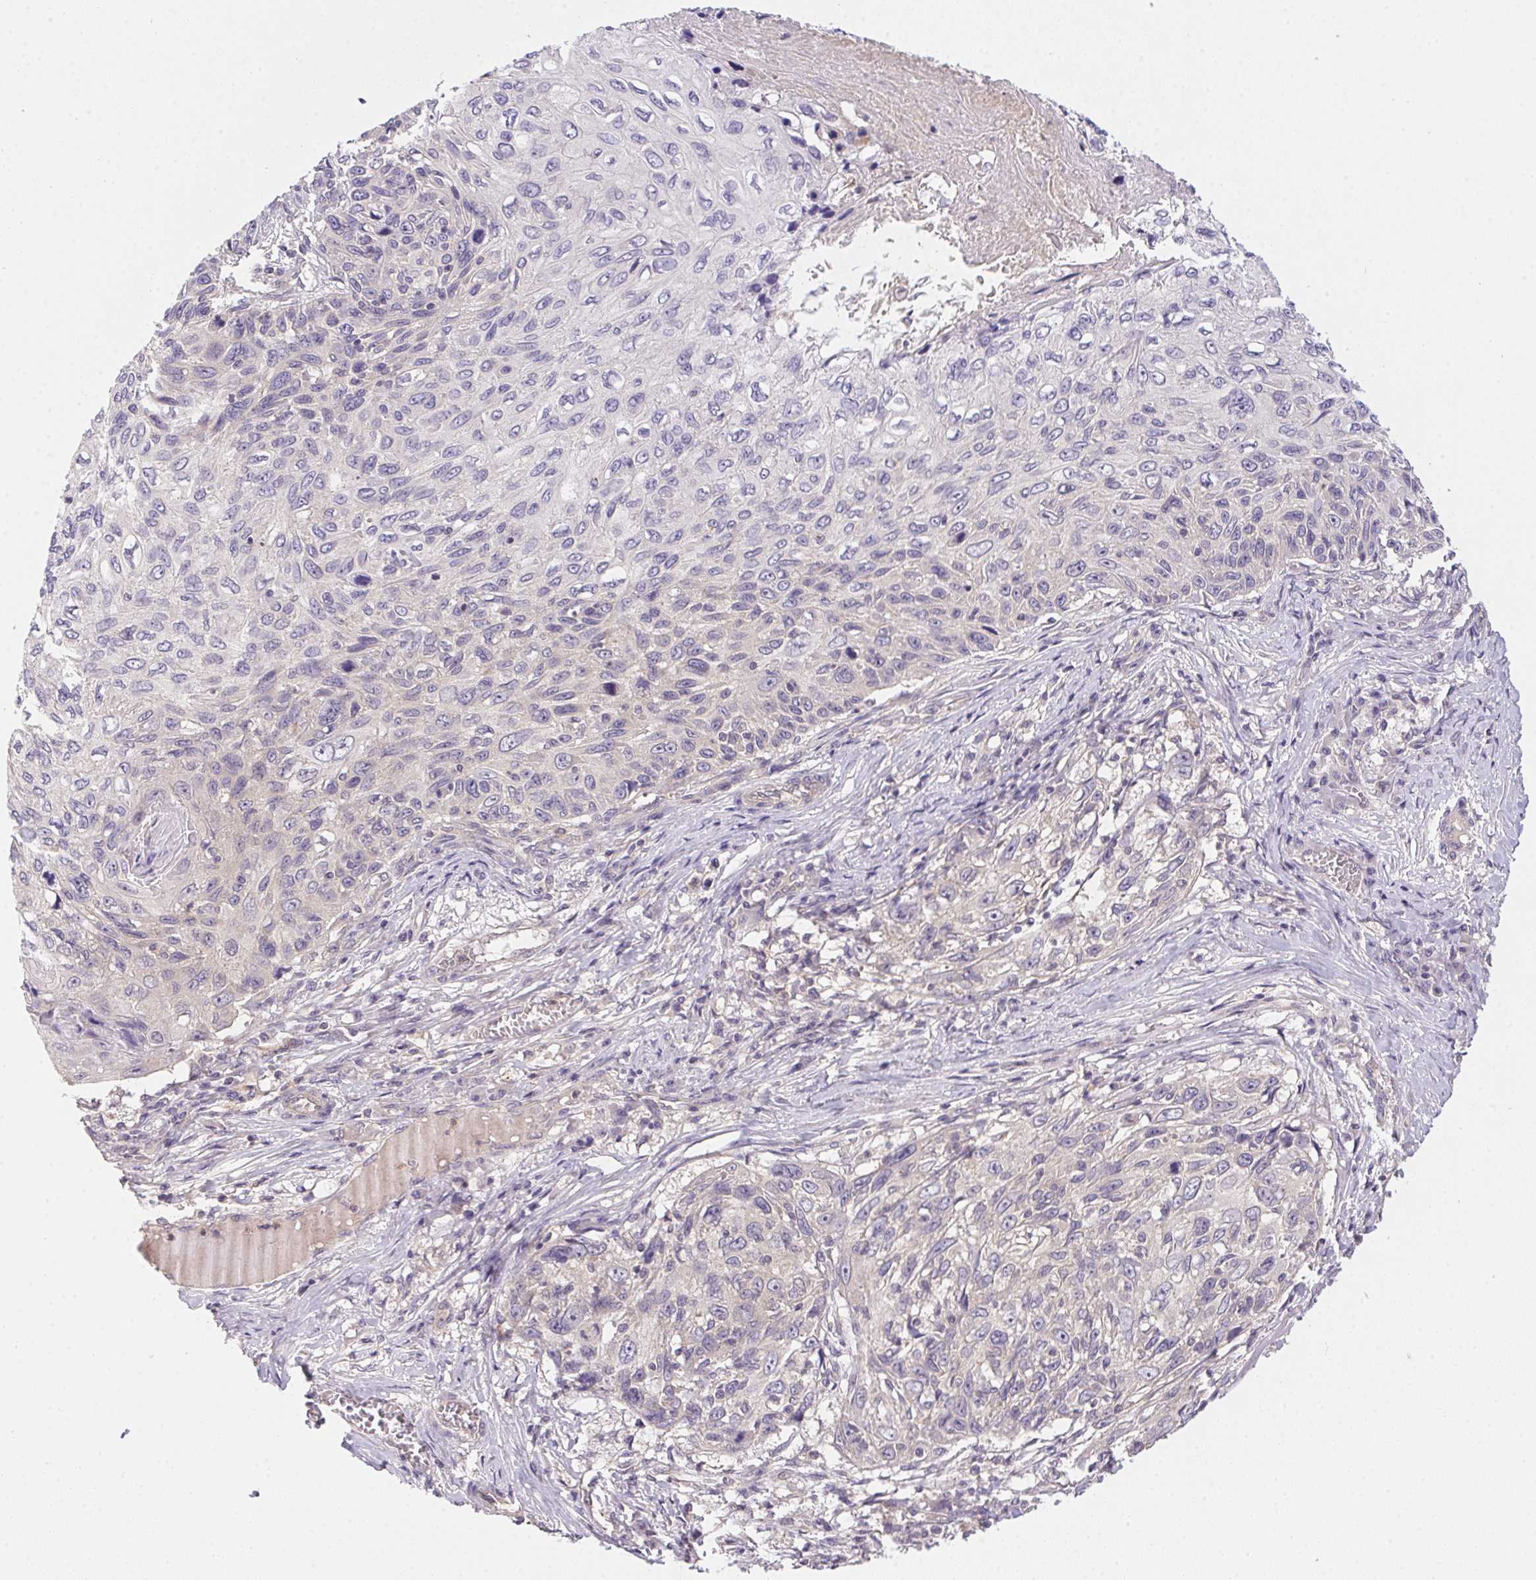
{"staining": {"intensity": "negative", "quantity": "none", "location": "none"}, "tissue": "skin cancer", "cell_type": "Tumor cells", "image_type": "cancer", "snomed": [{"axis": "morphology", "description": "Squamous cell carcinoma, NOS"}, {"axis": "topography", "description": "Skin"}], "caption": "Image shows no protein staining in tumor cells of squamous cell carcinoma (skin) tissue. (Stains: DAB (3,3'-diaminobenzidine) immunohistochemistry with hematoxylin counter stain, Microscopy: brightfield microscopy at high magnification).", "gene": "PRKAA1", "patient": {"sex": "male", "age": 92}}